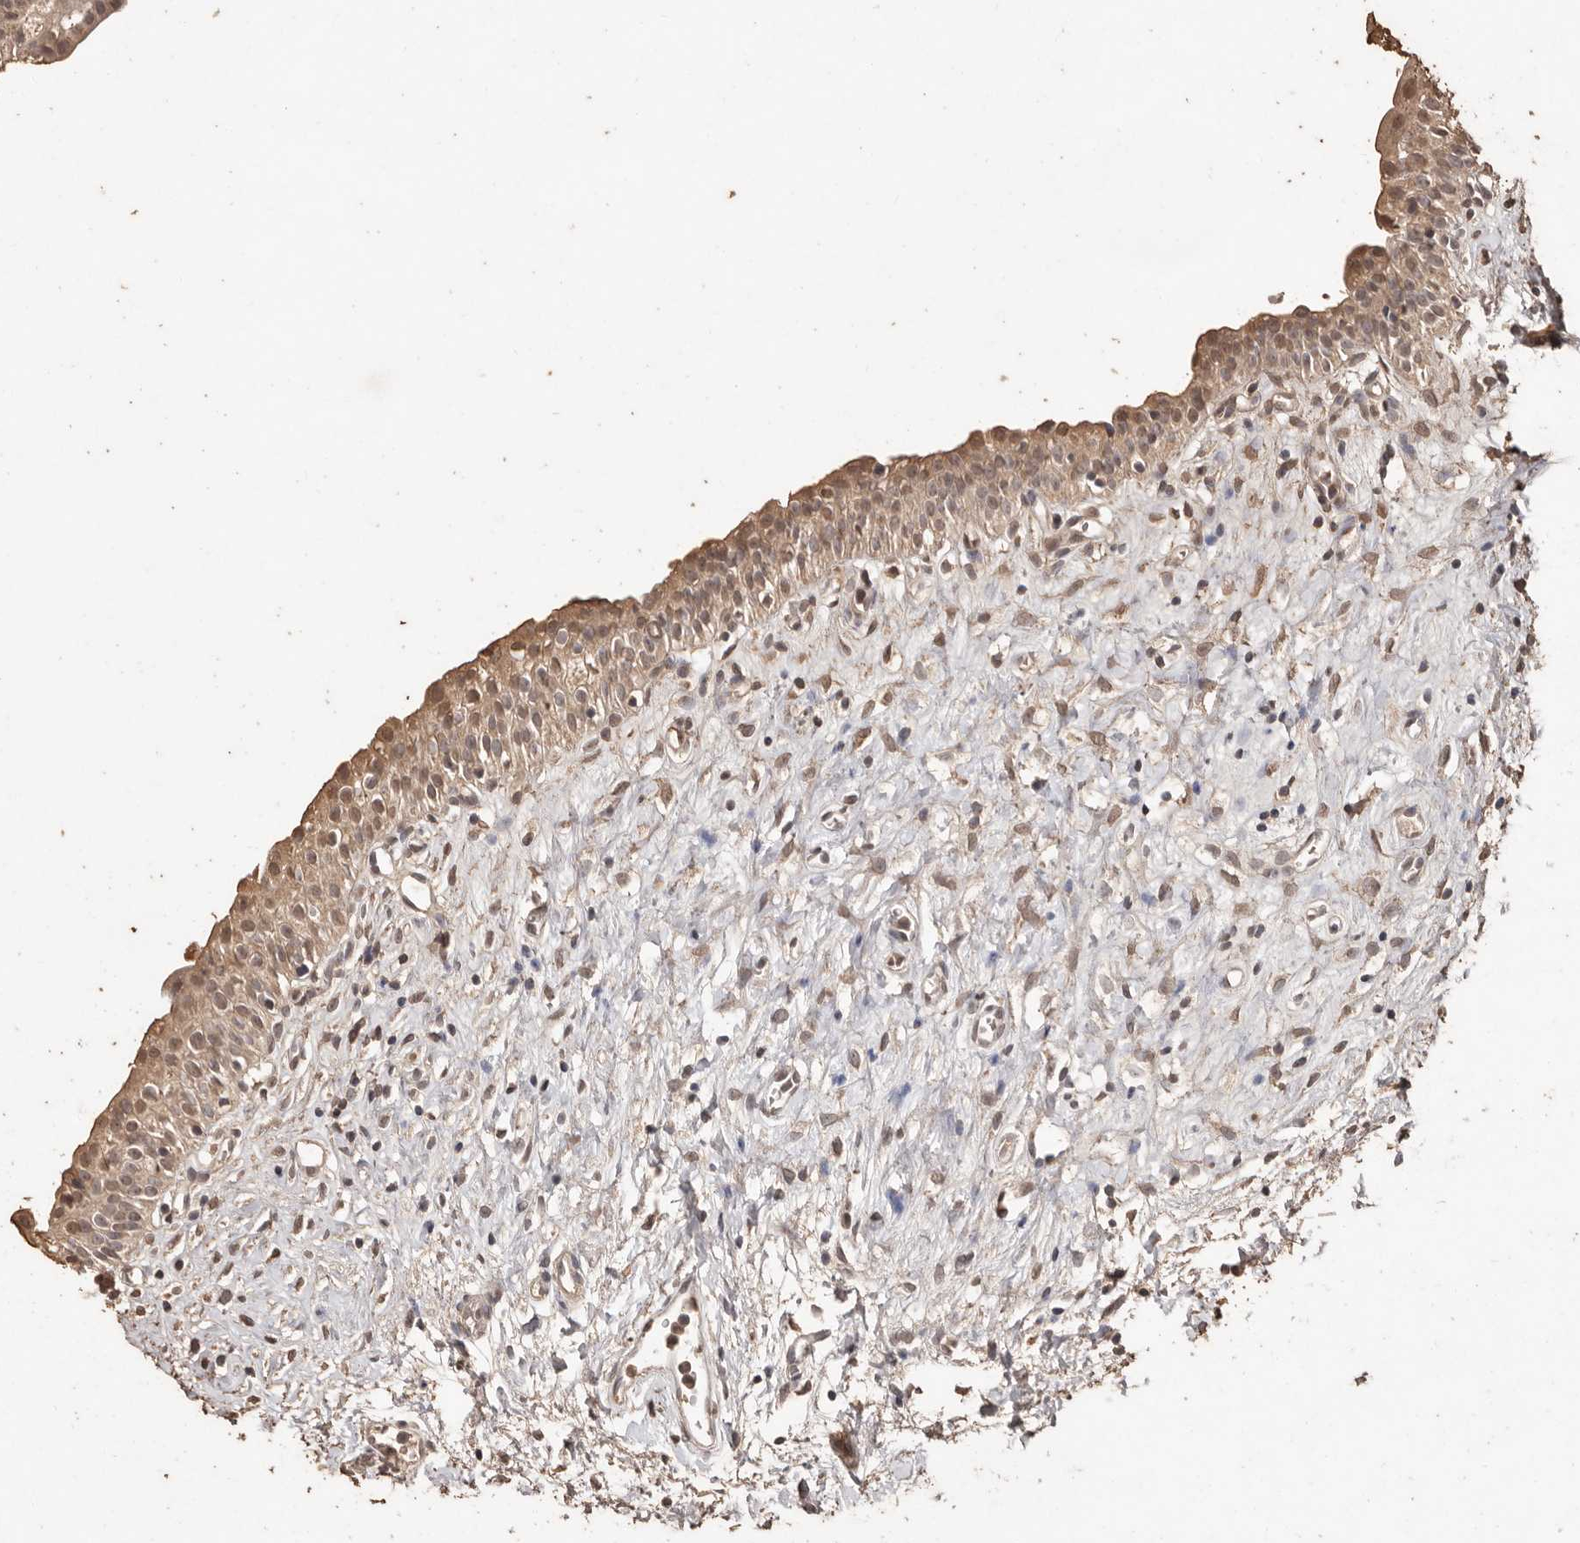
{"staining": {"intensity": "weak", "quantity": ">75%", "location": "cytoplasmic/membranous,nuclear"}, "tissue": "urinary bladder", "cell_type": "Urothelial cells", "image_type": "normal", "snomed": [{"axis": "morphology", "description": "Normal tissue, NOS"}, {"axis": "topography", "description": "Urinary bladder"}], "caption": "Immunohistochemistry (DAB (3,3'-diaminobenzidine)) staining of benign urinary bladder shows weak cytoplasmic/membranous,nuclear protein positivity in approximately >75% of urothelial cells.", "gene": "PKDCC", "patient": {"sex": "male", "age": 51}}